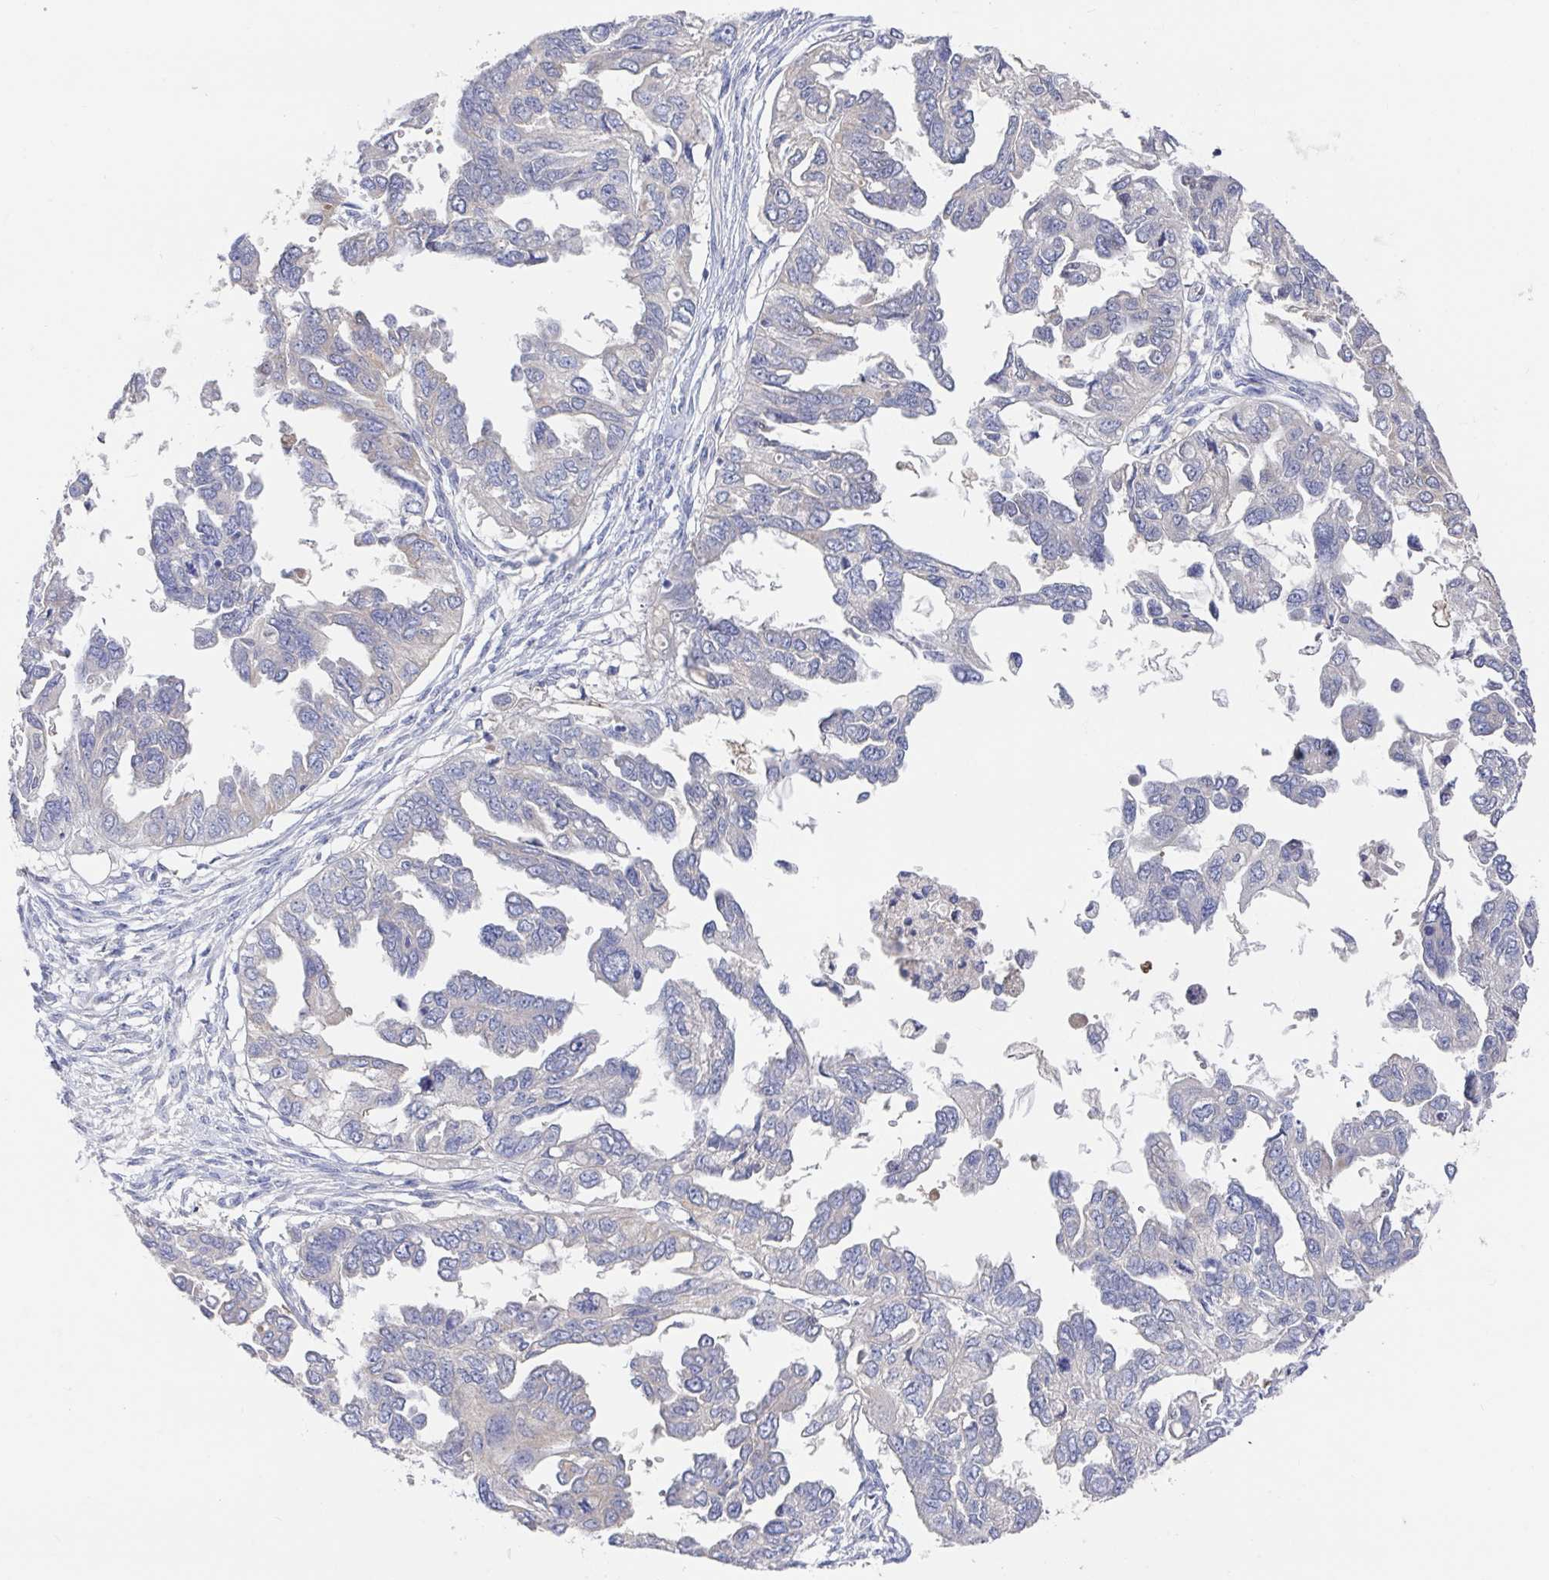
{"staining": {"intensity": "negative", "quantity": "none", "location": "none"}, "tissue": "ovarian cancer", "cell_type": "Tumor cells", "image_type": "cancer", "snomed": [{"axis": "morphology", "description": "Cystadenocarcinoma, serous, NOS"}, {"axis": "topography", "description": "Ovary"}], "caption": "High magnification brightfield microscopy of ovarian cancer stained with DAB (brown) and counterstained with hematoxylin (blue): tumor cells show no significant expression.", "gene": "GPR148", "patient": {"sex": "female", "age": 53}}